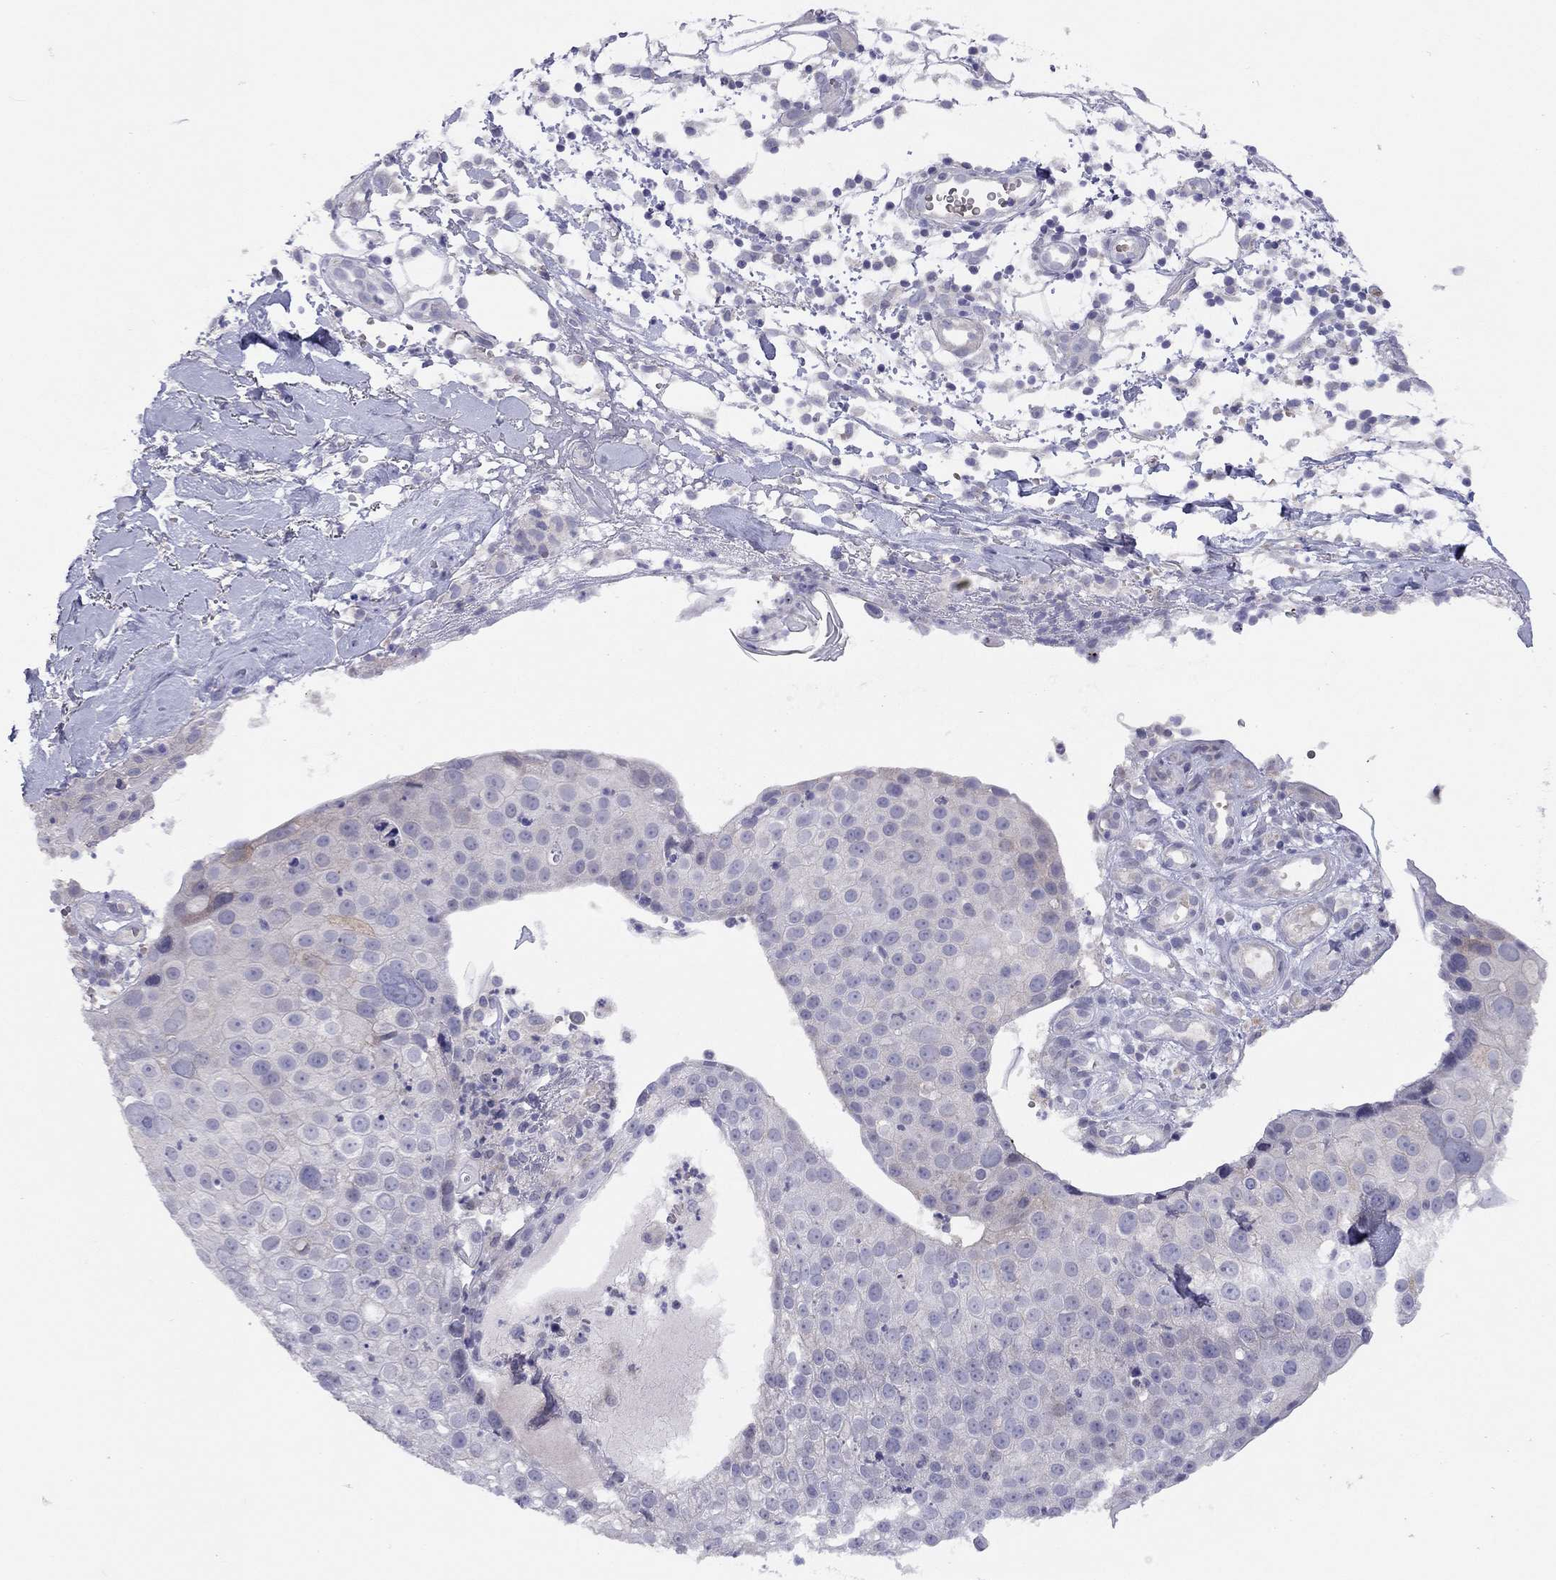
{"staining": {"intensity": "negative", "quantity": "none", "location": "none"}, "tissue": "skin cancer", "cell_type": "Tumor cells", "image_type": "cancer", "snomed": [{"axis": "morphology", "description": "Squamous cell carcinoma, NOS"}, {"axis": "topography", "description": "Skin"}], "caption": "Skin cancer was stained to show a protein in brown. There is no significant expression in tumor cells. (DAB immunohistochemistry (IHC), high magnification).", "gene": "SYTL2", "patient": {"sex": "male", "age": 71}}